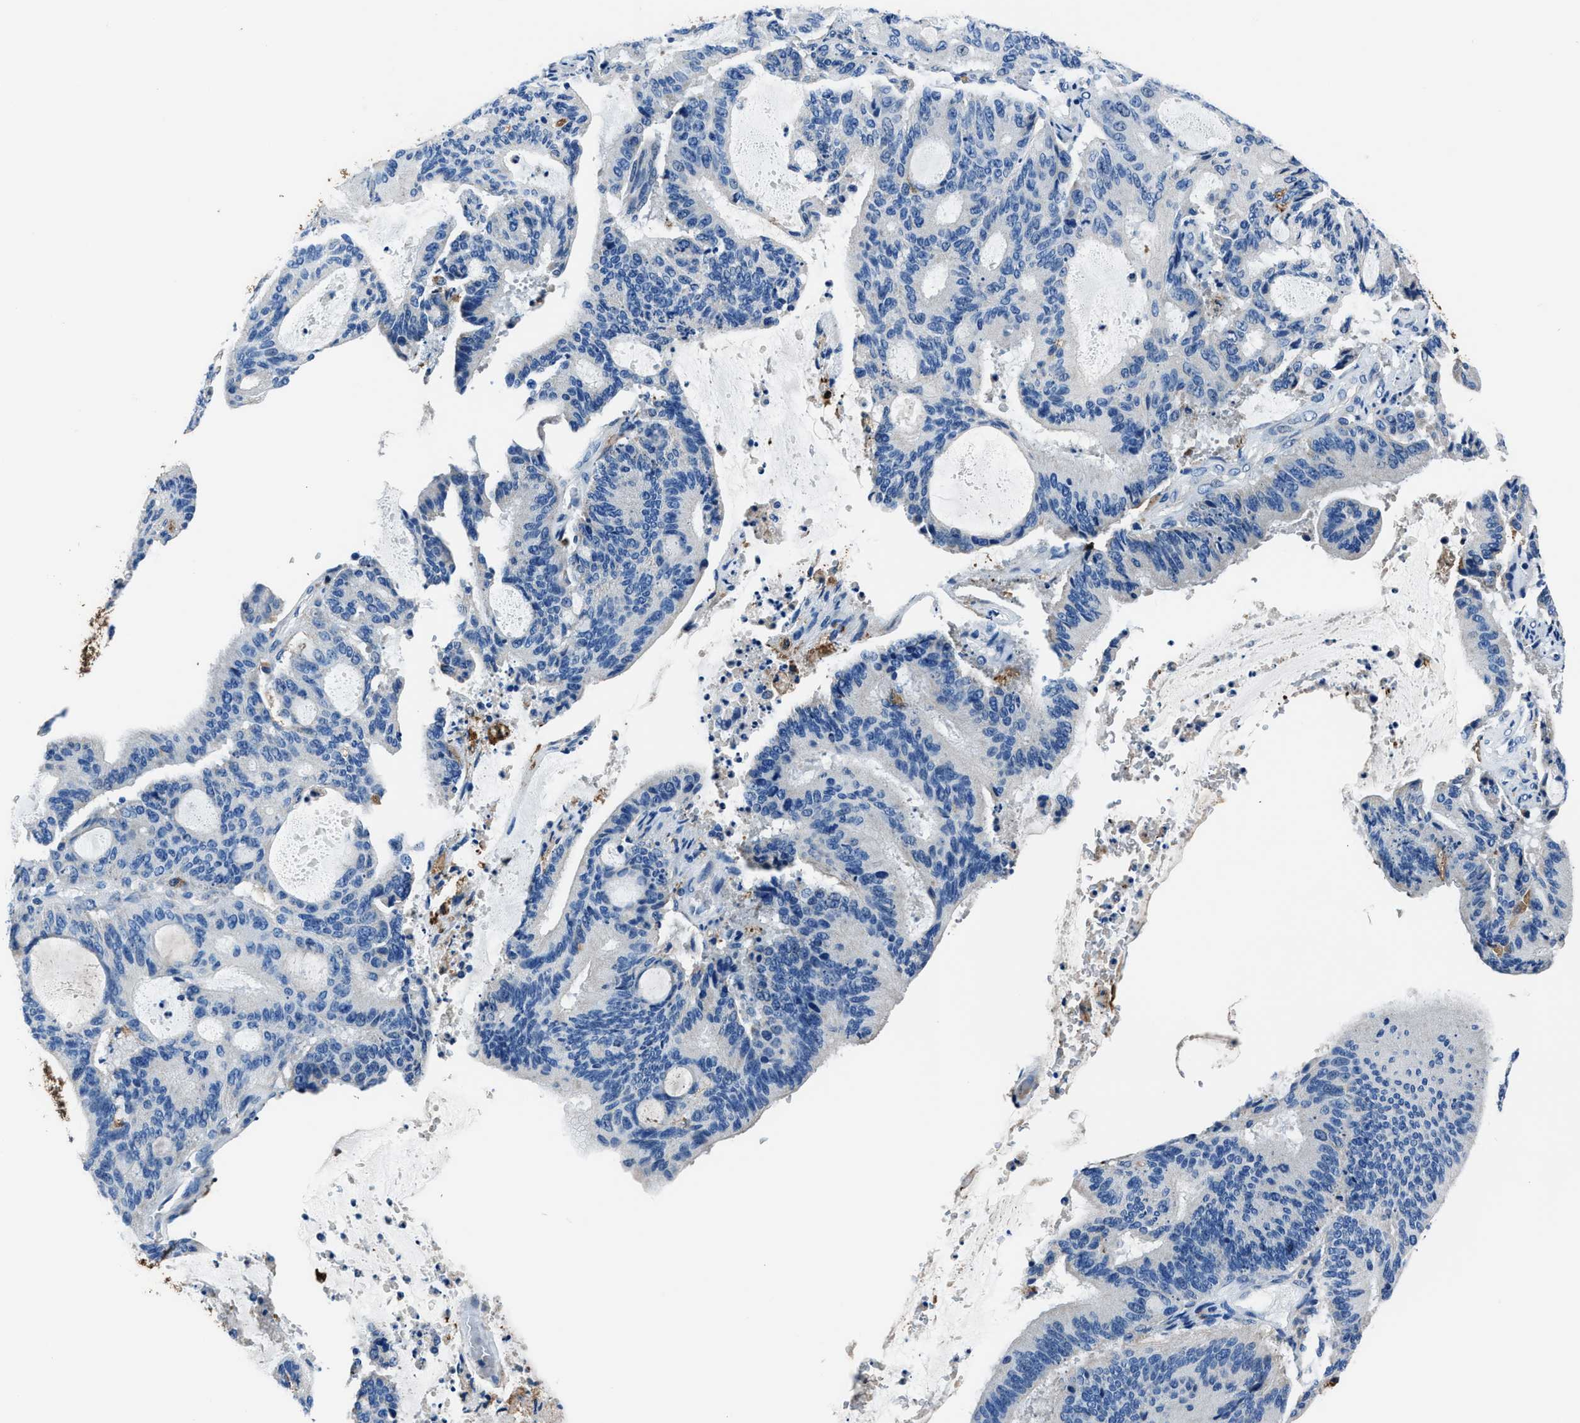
{"staining": {"intensity": "negative", "quantity": "none", "location": "none"}, "tissue": "liver cancer", "cell_type": "Tumor cells", "image_type": "cancer", "snomed": [{"axis": "morphology", "description": "Cholangiocarcinoma"}, {"axis": "topography", "description": "Liver"}], "caption": "Immunohistochemistry (IHC) of cholangiocarcinoma (liver) reveals no expression in tumor cells. (DAB IHC visualized using brightfield microscopy, high magnification).", "gene": "FTL", "patient": {"sex": "female", "age": 73}}